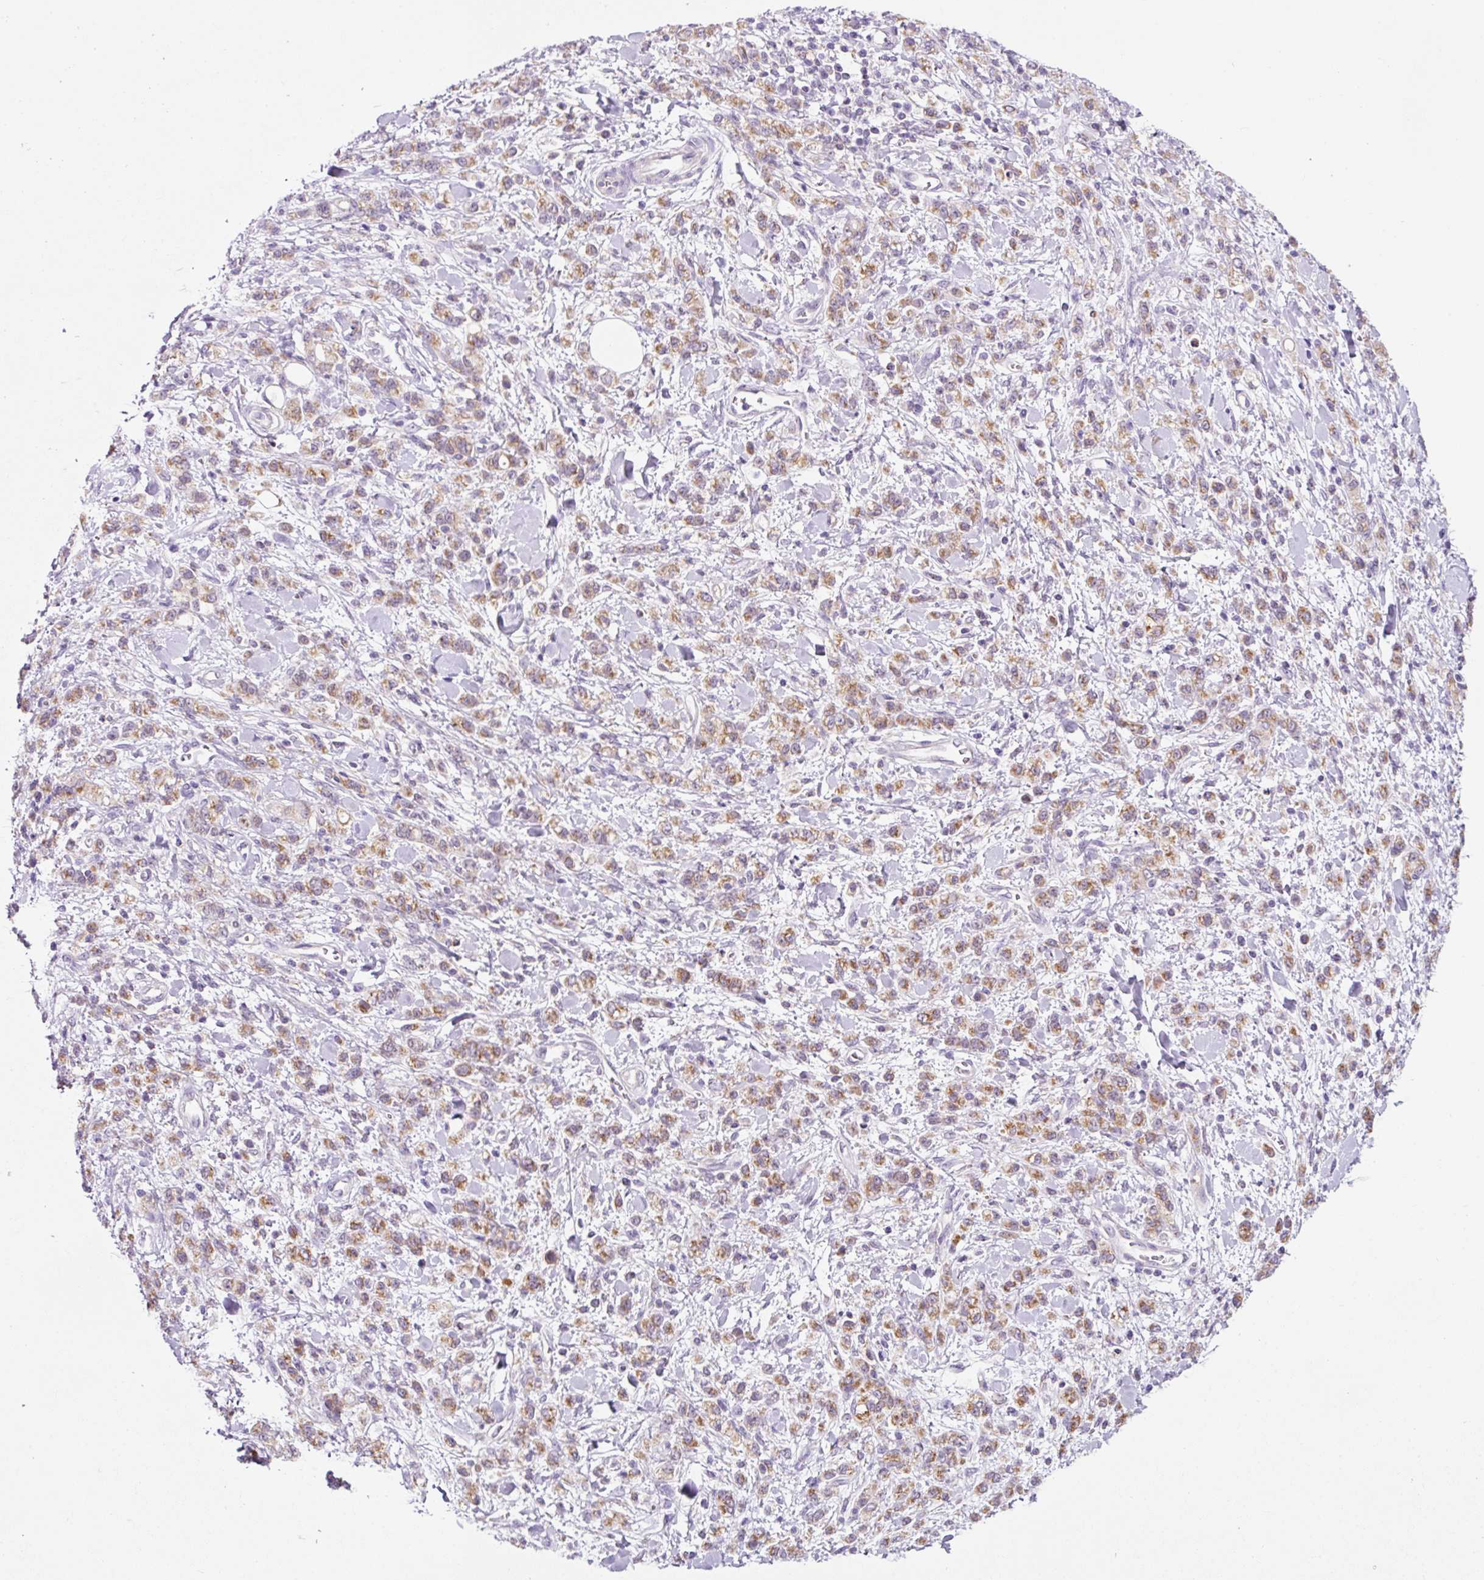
{"staining": {"intensity": "moderate", "quantity": ">75%", "location": "cytoplasmic/membranous"}, "tissue": "stomach cancer", "cell_type": "Tumor cells", "image_type": "cancer", "snomed": [{"axis": "morphology", "description": "Adenocarcinoma, NOS"}, {"axis": "topography", "description": "Stomach"}], "caption": "The immunohistochemical stain labels moderate cytoplasmic/membranous staining in tumor cells of stomach cancer (adenocarcinoma) tissue.", "gene": "PCK2", "patient": {"sex": "male", "age": 77}}